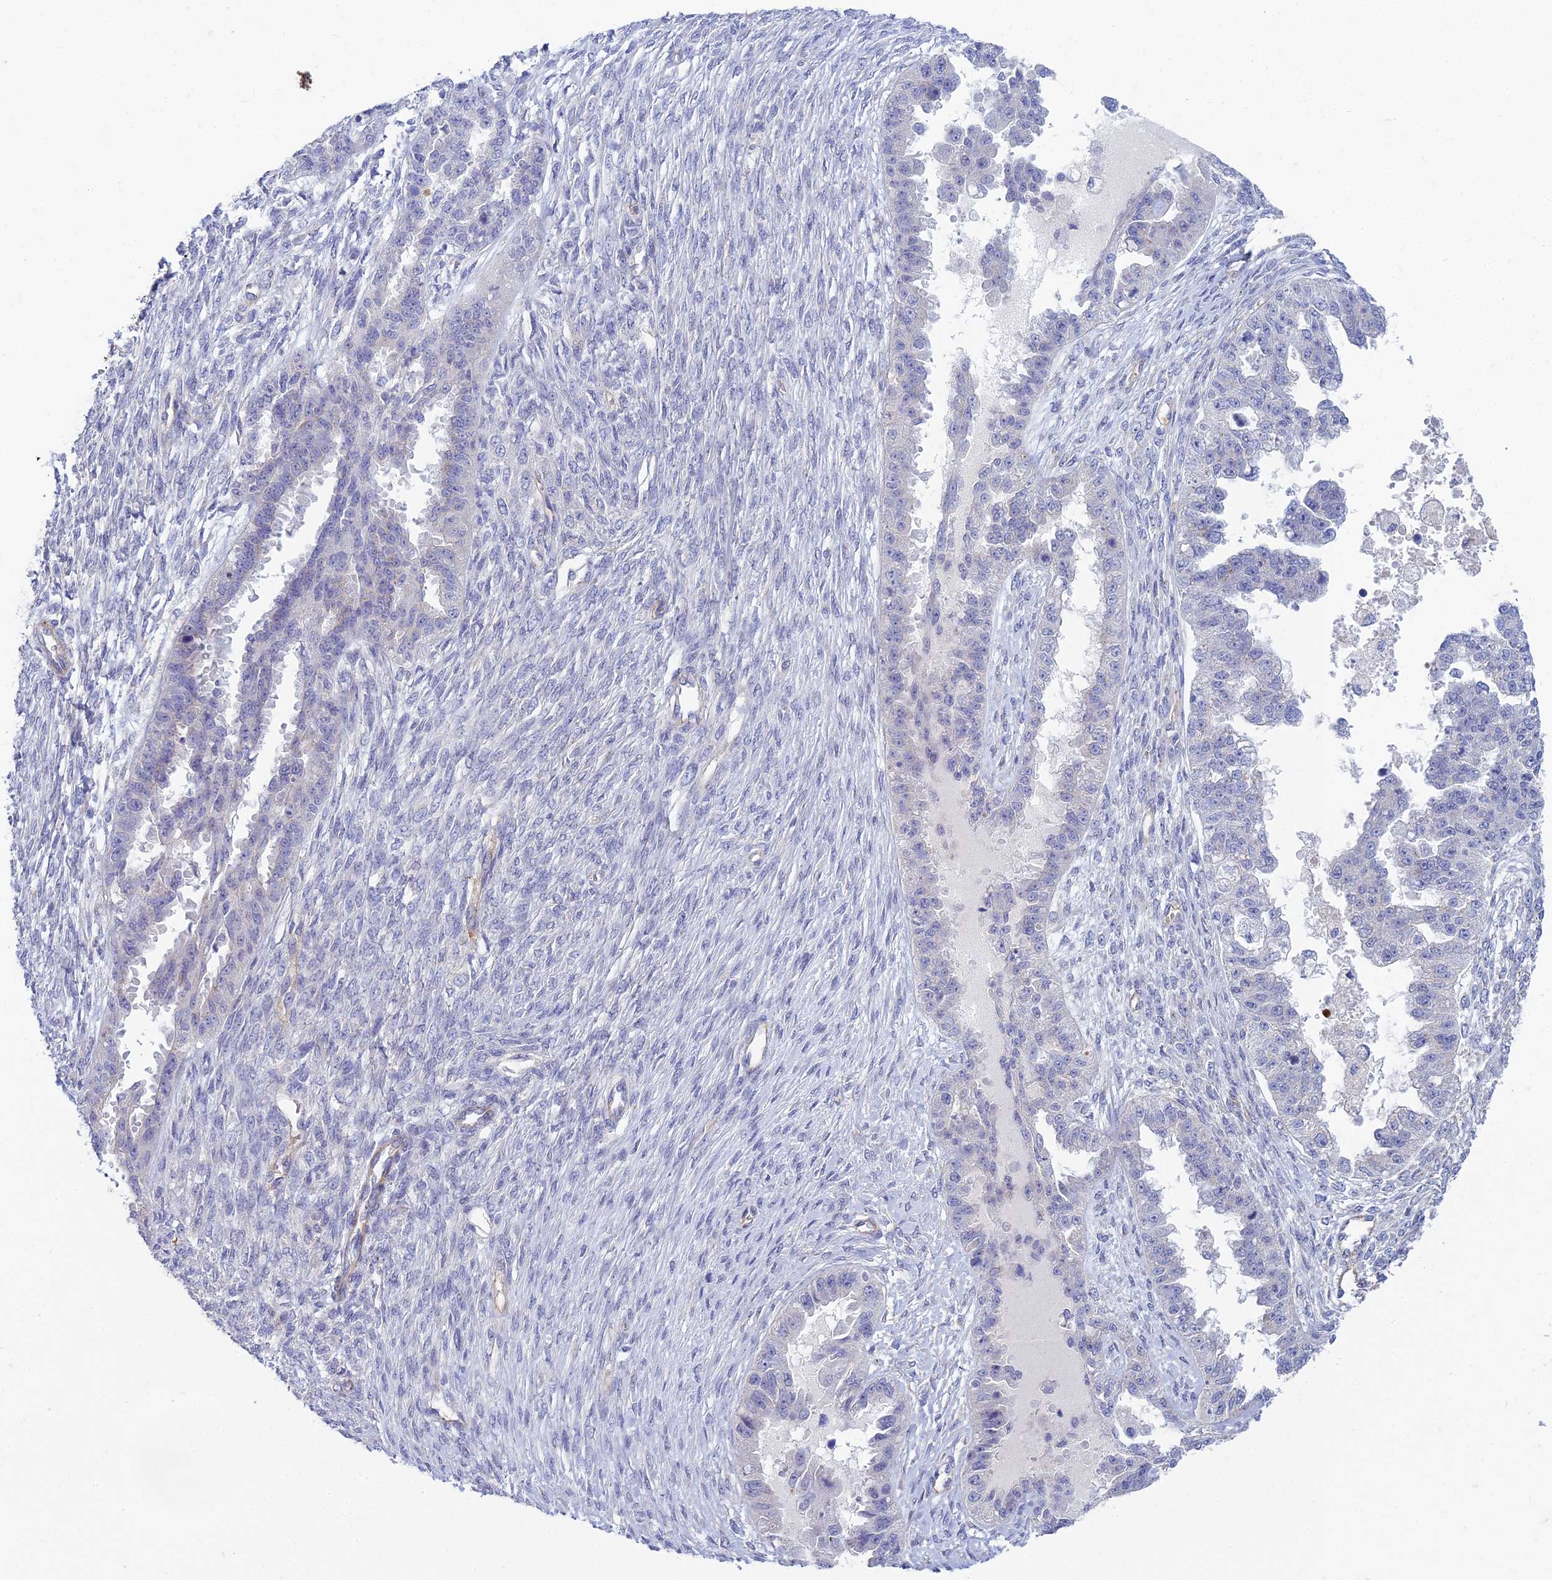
{"staining": {"intensity": "negative", "quantity": "none", "location": "none"}, "tissue": "ovarian cancer", "cell_type": "Tumor cells", "image_type": "cancer", "snomed": [{"axis": "morphology", "description": "Cystadenocarcinoma, serous, NOS"}, {"axis": "topography", "description": "Ovary"}], "caption": "IHC micrograph of human ovarian cancer stained for a protein (brown), which shows no expression in tumor cells.", "gene": "ZNF564", "patient": {"sex": "female", "age": 58}}